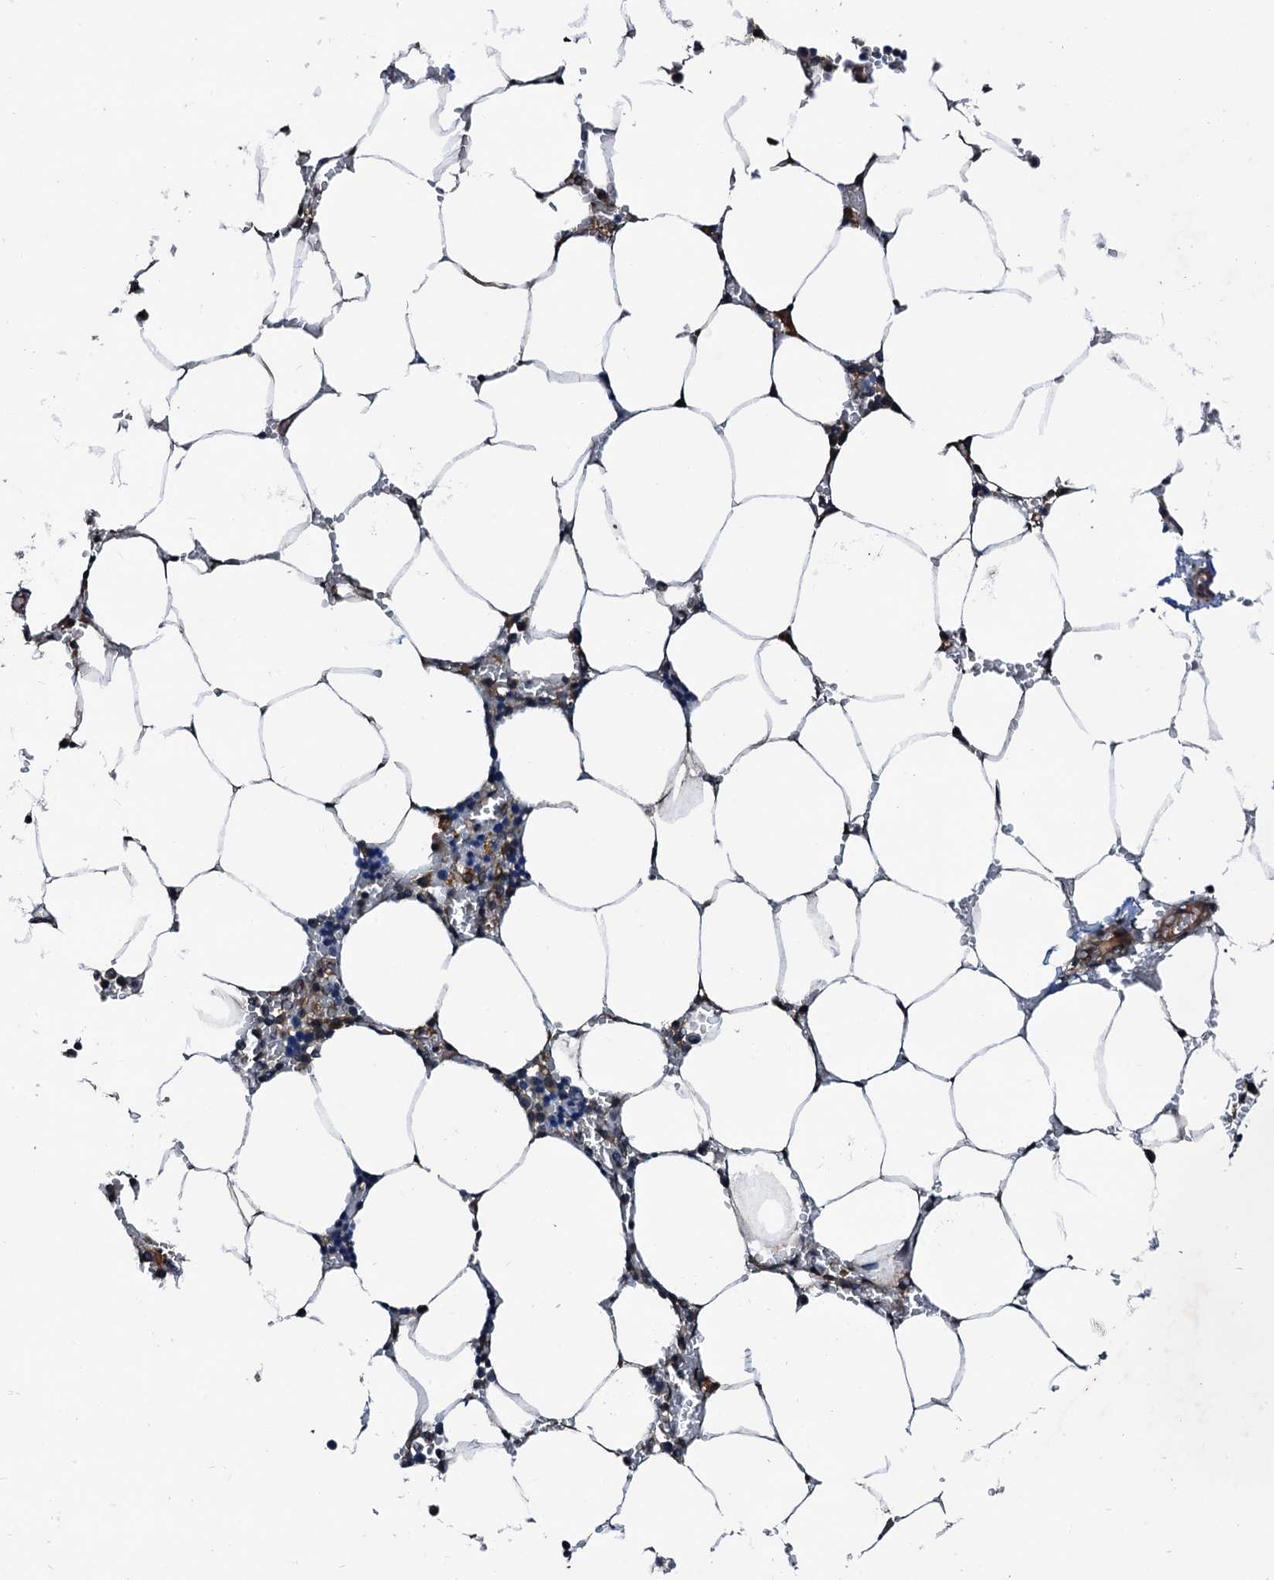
{"staining": {"intensity": "weak", "quantity": "<25%", "location": "cytoplasmic/membranous,nuclear"}, "tissue": "bone marrow", "cell_type": "Hematopoietic cells", "image_type": "normal", "snomed": [{"axis": "morphology", "description": "Normal tissue, NOS"}, {"axis": "topography", "description": "Bone marrow"}], "caption": "A micrograph of bone marrow stained for a protein reveals no brown staining in hematopoietic cells. The staining is performed using DAB brown chromogen with nuclei counter-stained in using hematoxylin.", "gene": "NAA16", "patient": {"sex": "male", "age": 70}}